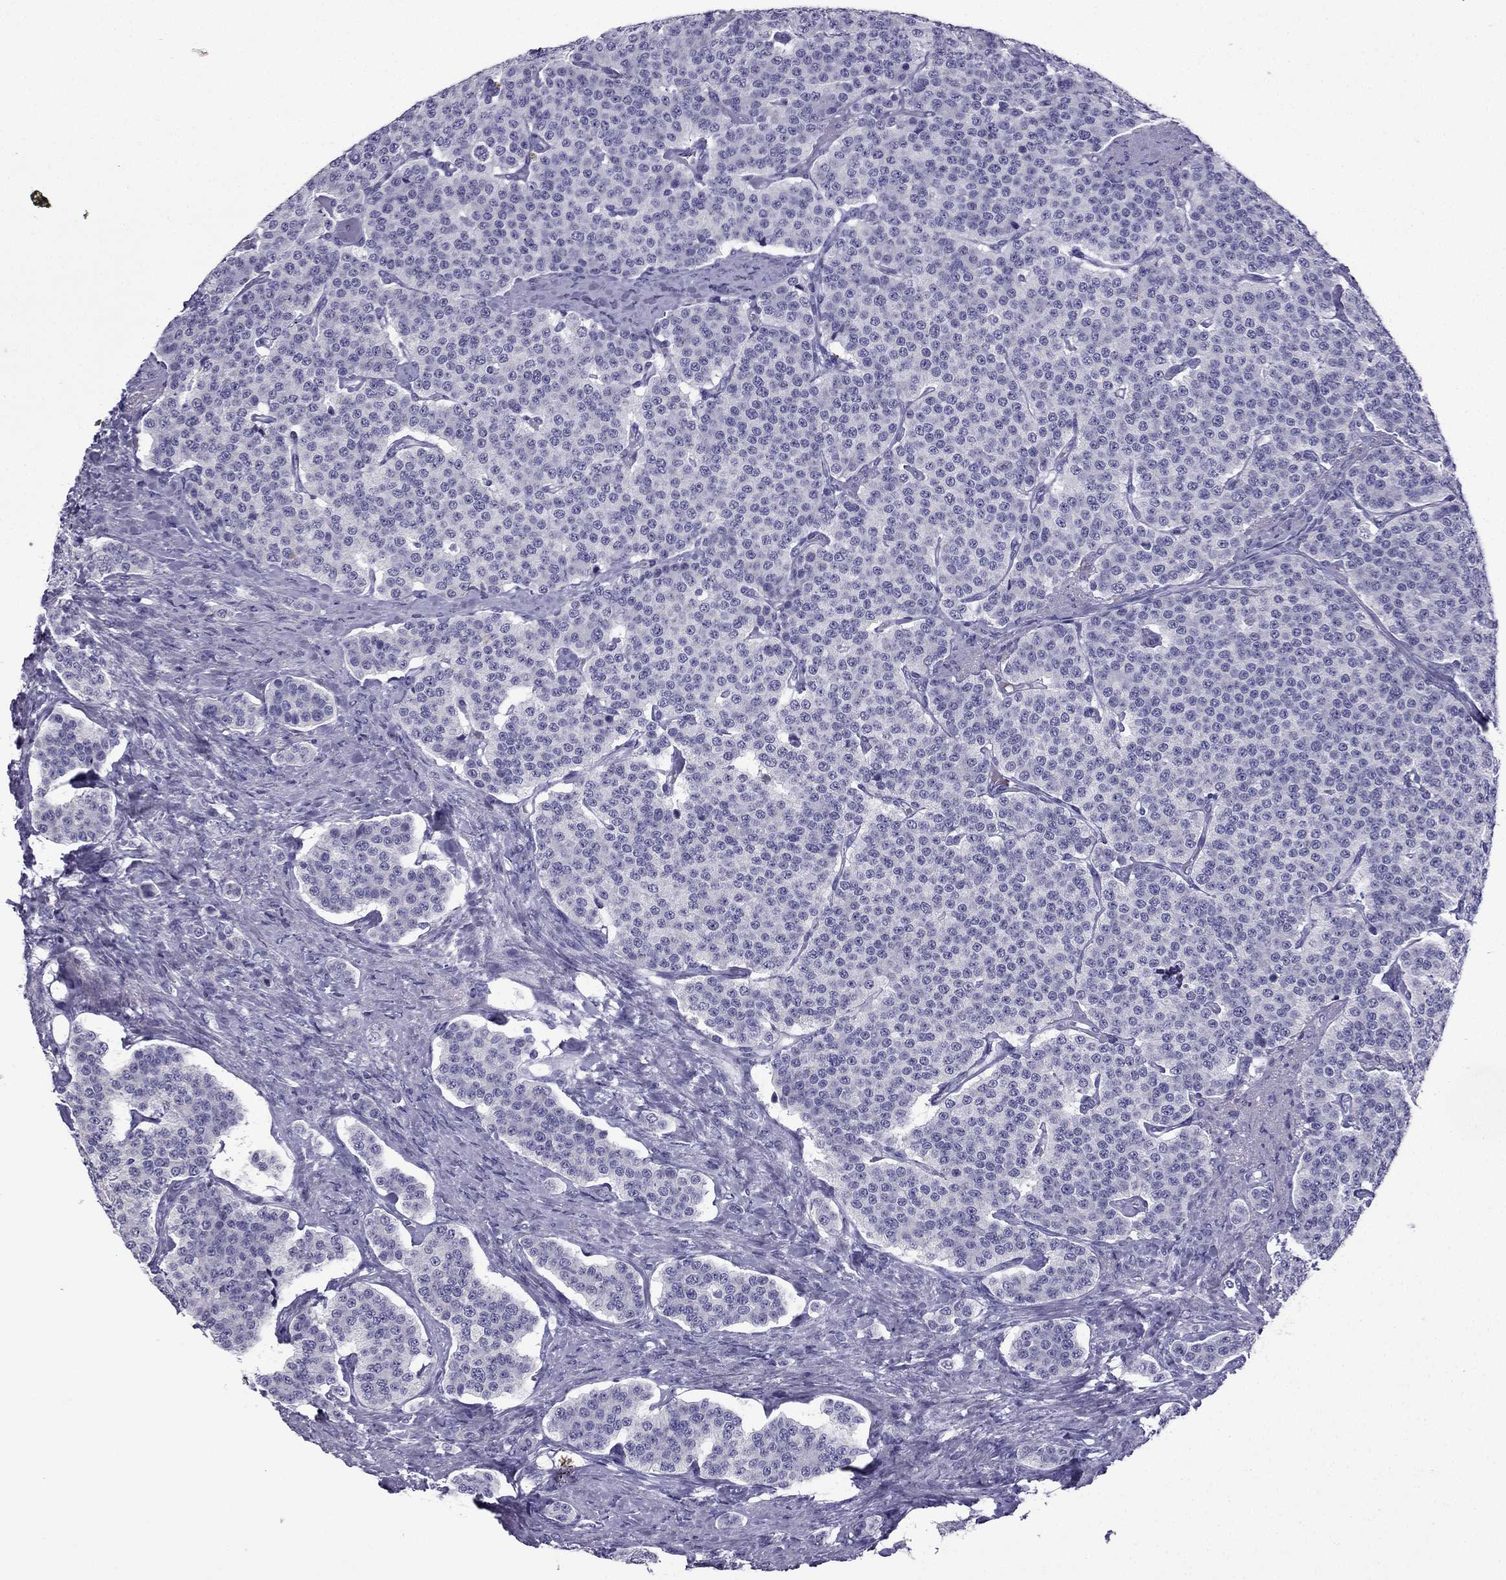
{"staining": {"intensity": "negative", "quantity": "none", "location": "none"}, "tissue": "carcinoid", "cell_type": "Tumor cells", "image_type": "cancer", "snomed": [{"axis": "morphology", "description": "Carcinoid, malignant, NOS"}, {"axis": "topography", "description": "Small intestine"}], "caption": "The micrograph shows no staining of tumor cells in malignant carcinoid.", "gene": "NPTX1", "patient": {"sex": "female", "age": 58}}